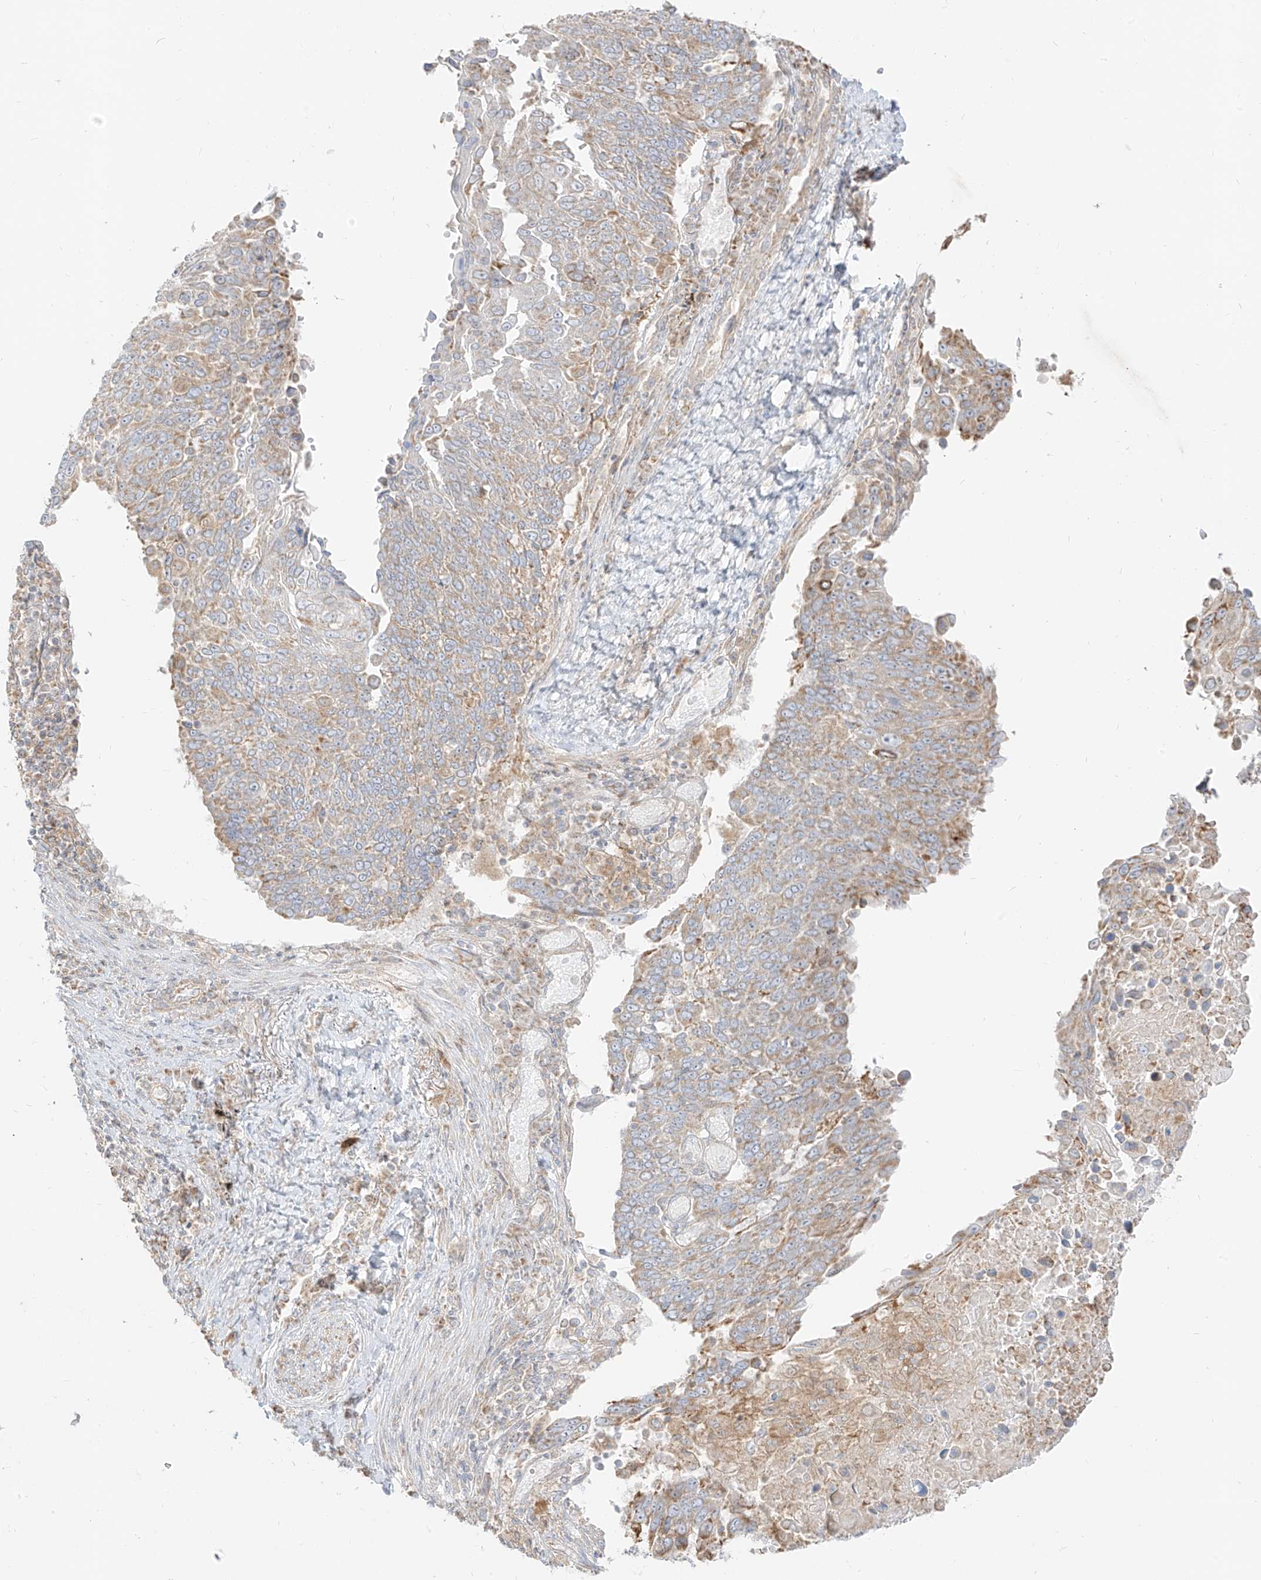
{"staining": {"intensity": "weak", "quantity": ">75%", "location": "cytoplasmic/membranous"}, "tissue": "lung cancer", "cell_type": "Tumor cells", "image_type": "cancer", "snomed": [{"axis": "morphology", "description": "Squamous cell carcinoma, NOS"}, {"axis": "topography", "description": "Lung"}], "caption": "An immunohistochemistry histopathology image of tumor tissue is shown. Protein staining in brown highlights weak cytoplasmic/membranous positivity in lung cancer within tumor cells. (DAB IHC, brown staining for protein, blue staining for nuclei).", "gene": "ZIM3", "patient": {"sex": "male", "age": 66}}